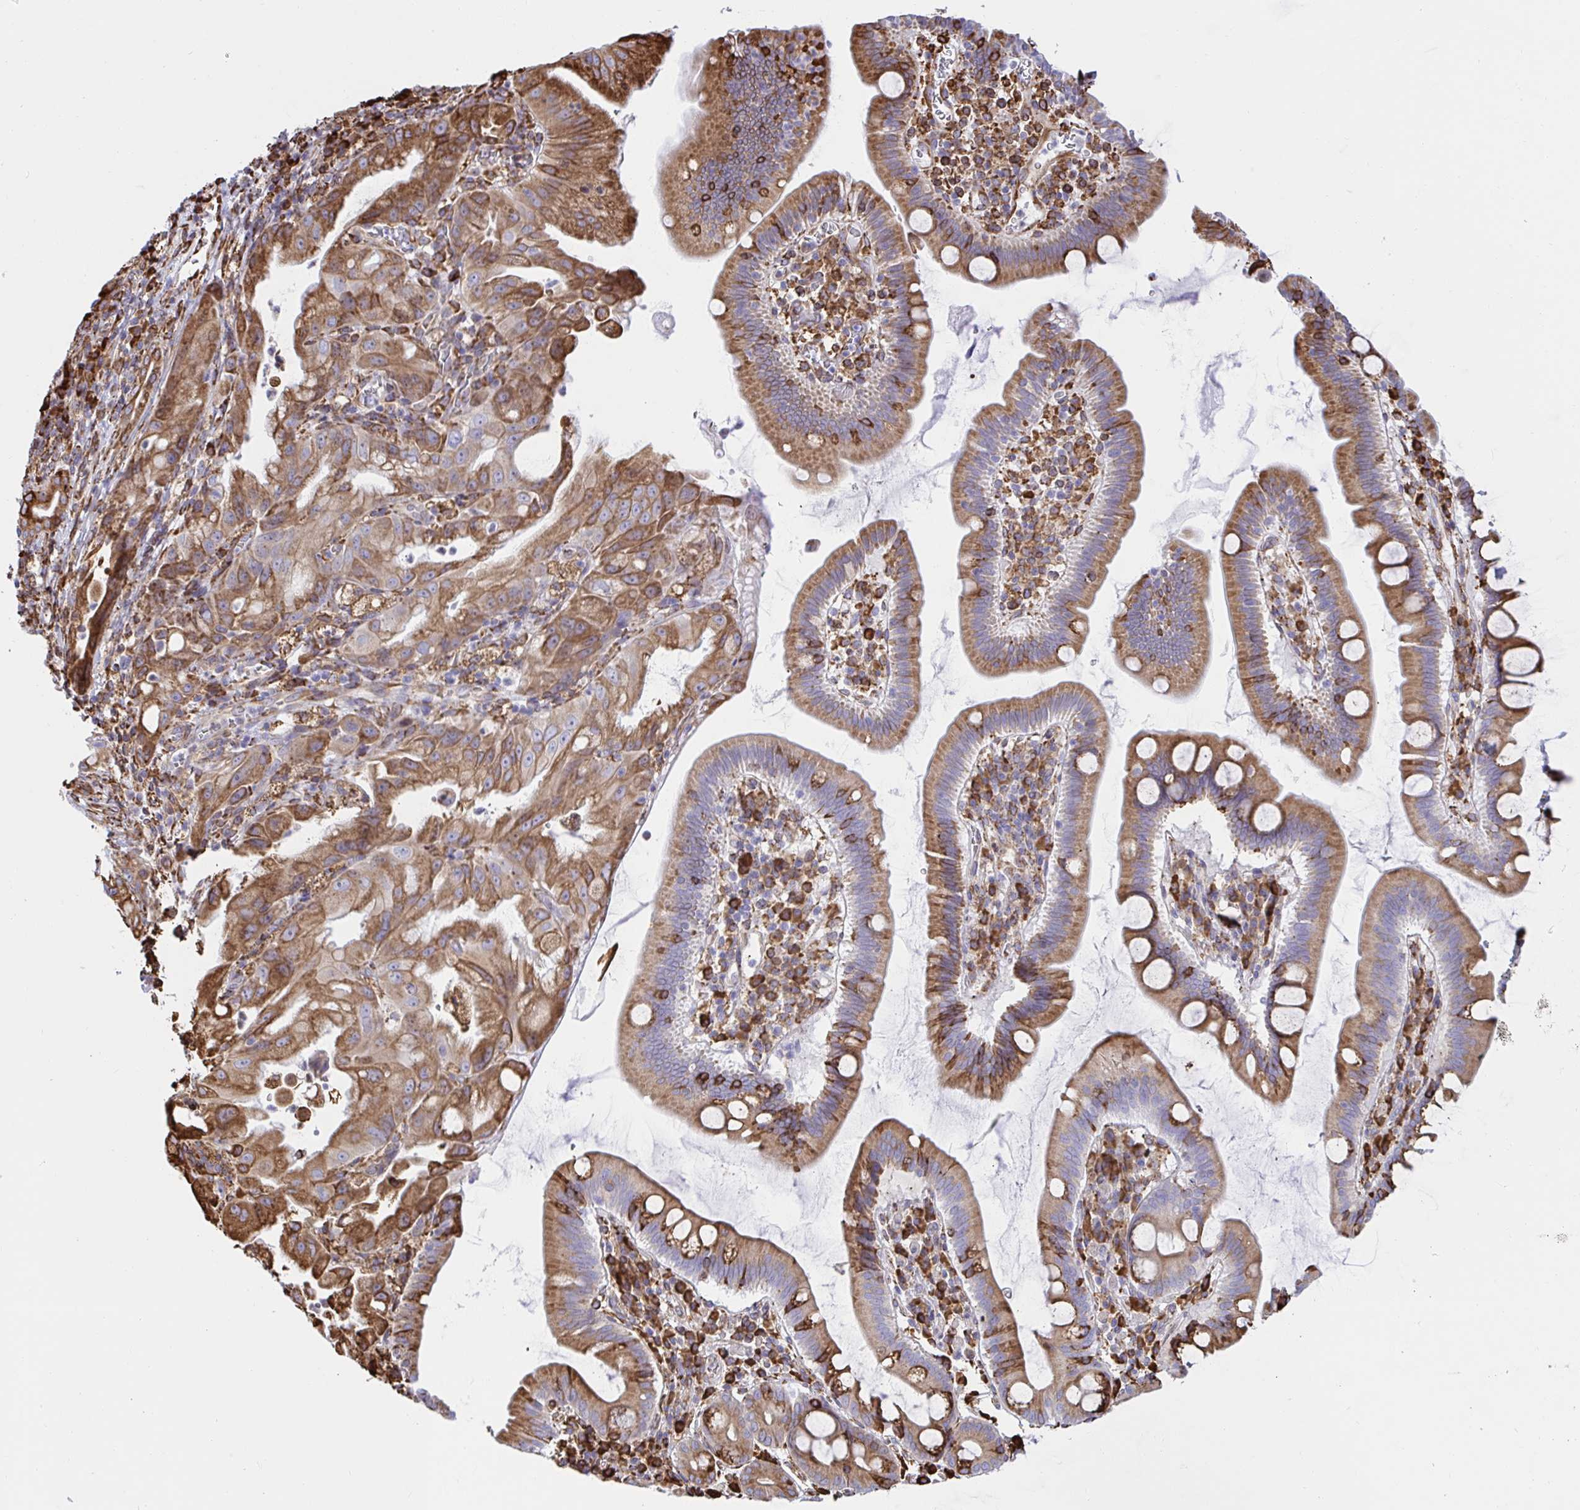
{"staining": {"intensity": "moderate", "quantity": ">75%", "location": "cytoplasmic/membranous"}, "tissue": "pancreatic cancer", "cell_type": "Tumor cells", "image_type": "cancer", "snomed": [{"axis": "morphology", "description": "Adenocarcinoma, NOS"}, {"axis": "topography", "description": "Pancreas"}], "caption": "IHC image of neoplastic tissue: human pancreatic adenocarcinoma stained using immunohistochemistry shows medium levels of moderate protein expression localized specifically in the cytoplasmic/membranous of tumor cells, appearing as a cytoplasmic/membranous brown color.", "gene": "CLGN", "patient": {"sex": "male", "age": 68}}